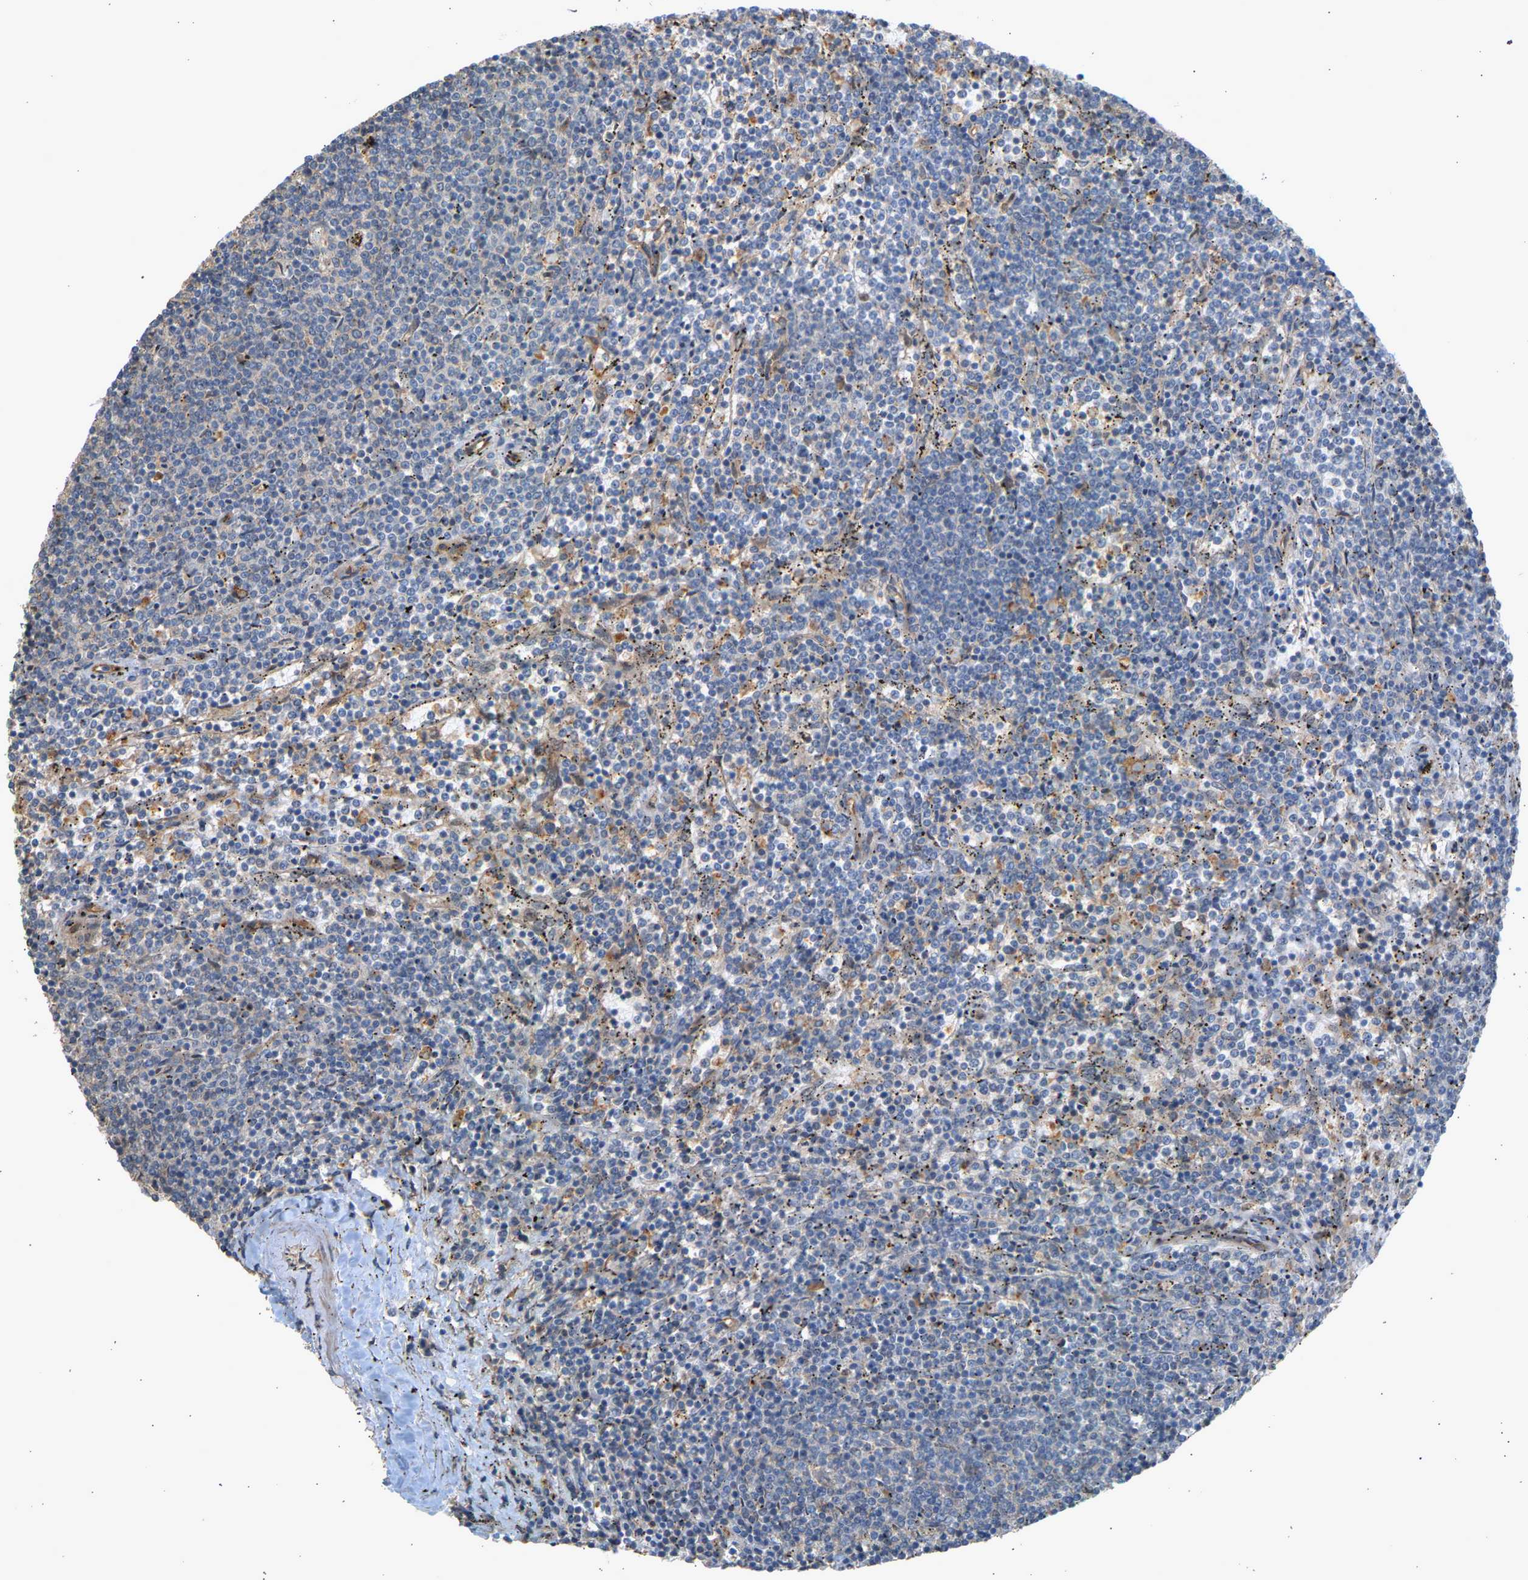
{"staining": {"intensity": "negative", "quantity": "none", "location": "none"}, "tissue": "lymphoma", "cell_type": "Tumor cells", "image_type": "cancer", "snomed": [{"axis": "morphology", "description": "Malignant lymphoma, non-Hodgkin's type, Low grade"}, {"axis": "topography", "description": "Spleen"}], "caption": "Immunohistochemistry (IHC) photomicrograph of neoplastic tissue: human lymphoma stained with DAB demonstrates no significant protein expression in tumor cells.", "gene": "RGL1", "patient": {"sex": "female", "age": 50}}